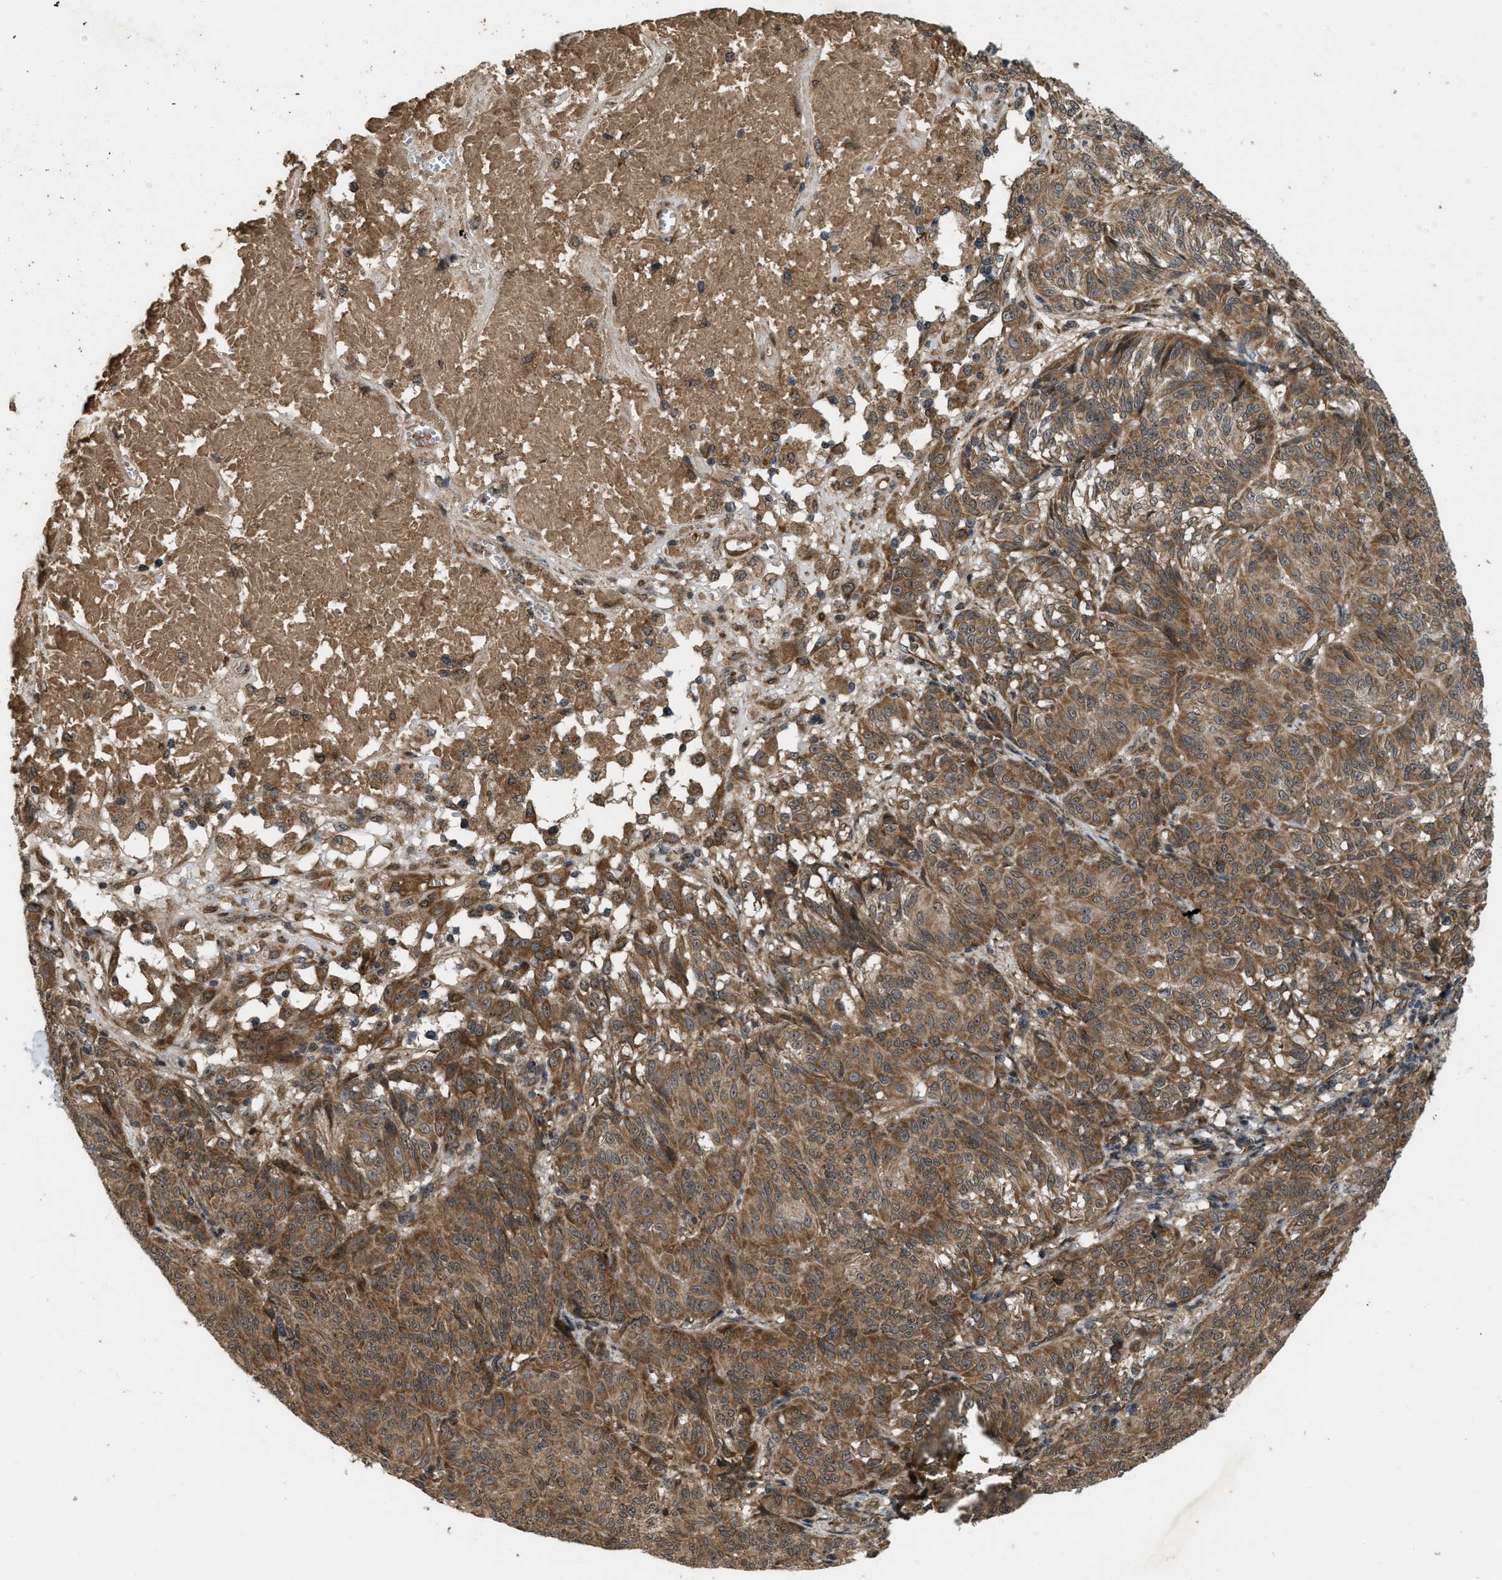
{"staining": {"intensity": "moderate", "quantity": ">75%", "location": "cytoplasmic/membranous"}, "tissue": "melanoma", "cell_type": "Tumor cells", "image_type": "cancer", "snomed": [{"axis": "morphology", "description": "Malignant melanoma, NOS"}, {"axis": "topography", "description": "Skin"}], "caption": "Brown immunohistochemical staining in malignant melanoma demonstrates moderate cytoplasmic/membranous staining in about >75% of tumor cells.", "gene": "SPTLC1", "patient": {"sex": "female", "age": 72}}